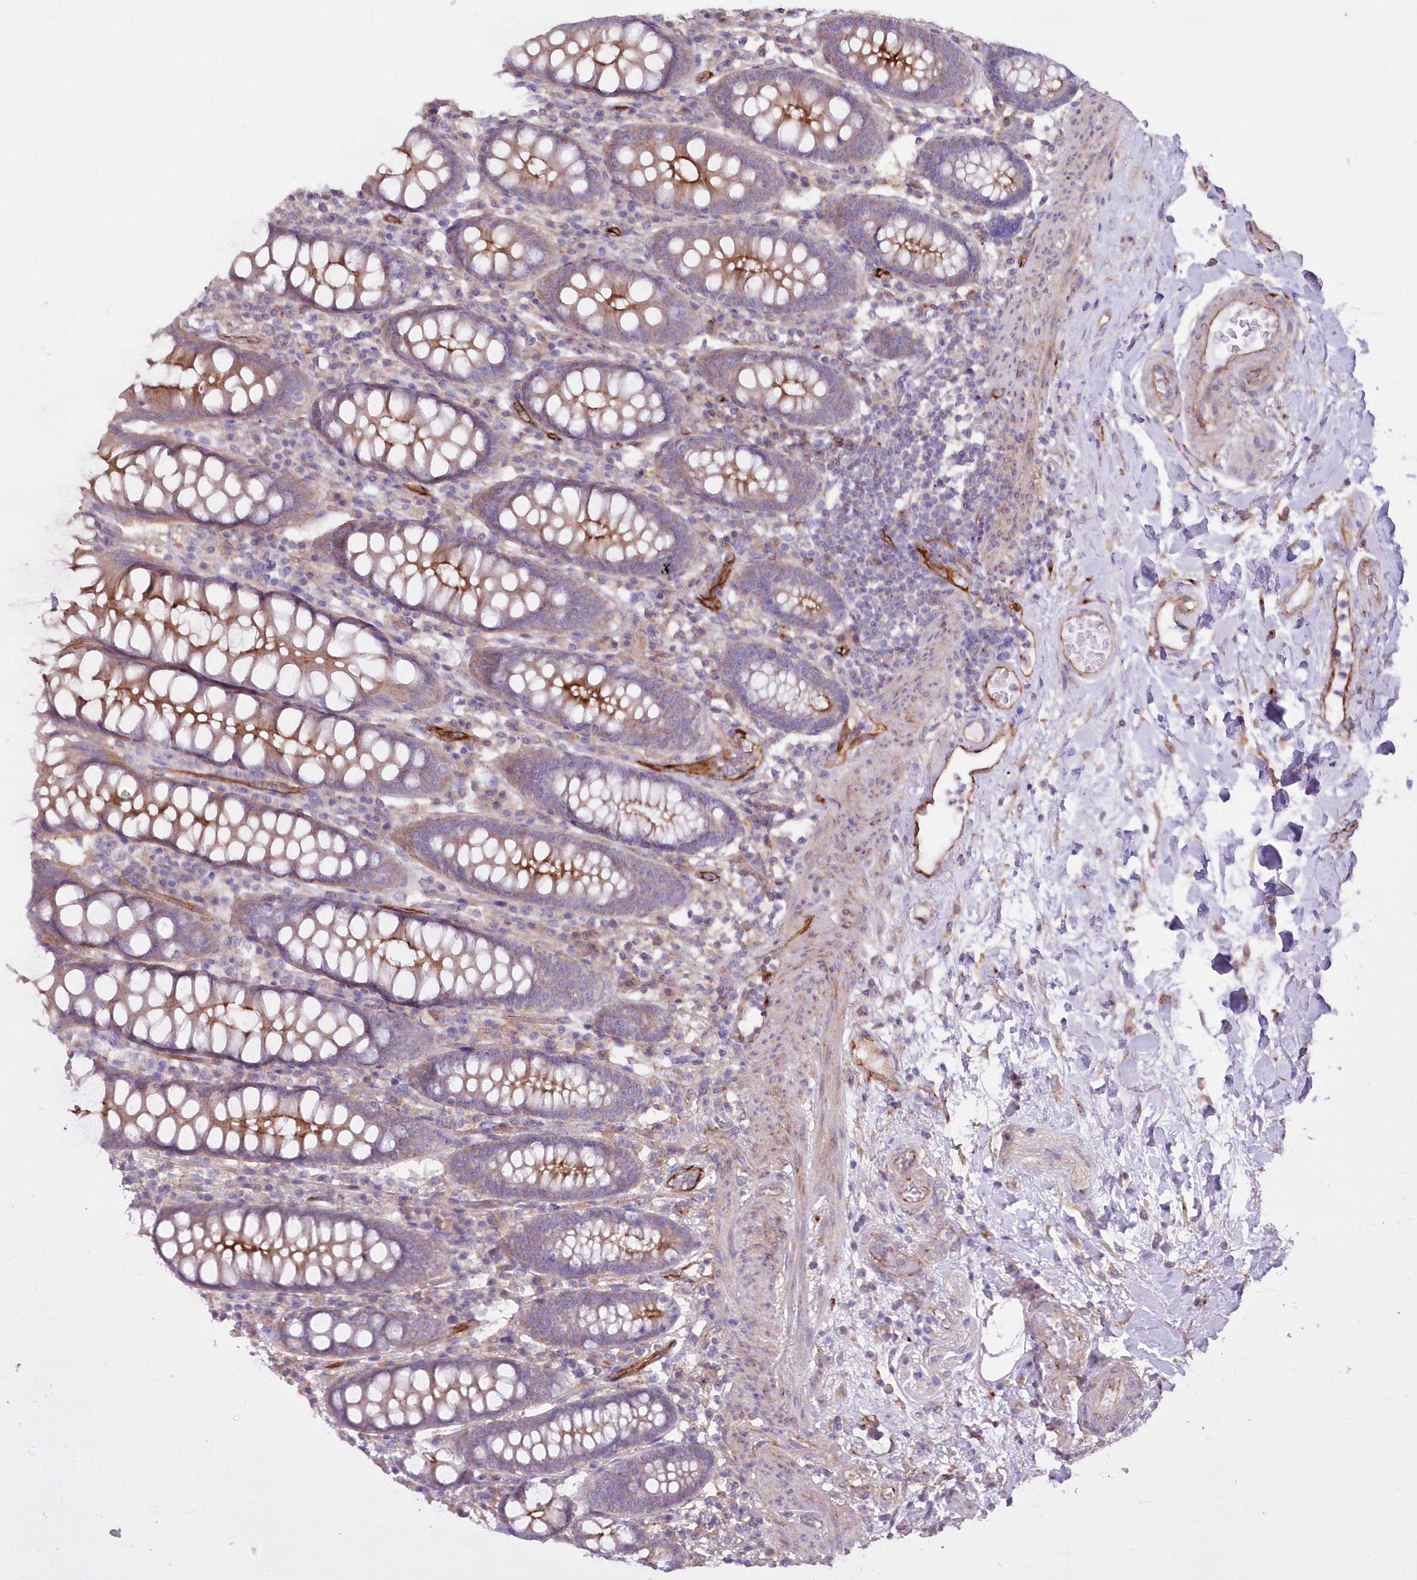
{"staining": {"intensity": "strong", "quantity": ">75%", "location": "cytoplasmic/membranous"}, "tissue": "colon", "cell_type": "Endothelial cells", "image_type": "normal", "snomed": [{"axis": "morphology", "description": "Normal tissue, NOS"}, {"axis": "topography", "description": "Colon"}], "caption": "This micrograph displays immunohistochemistry staining of unremarkable colon, with high strong cytoplasmic/membranous expression in approximately >75% of endothelial cells.", "gene": "RAB11FIP5", "patient": {"sex": "female", "age": 79}}